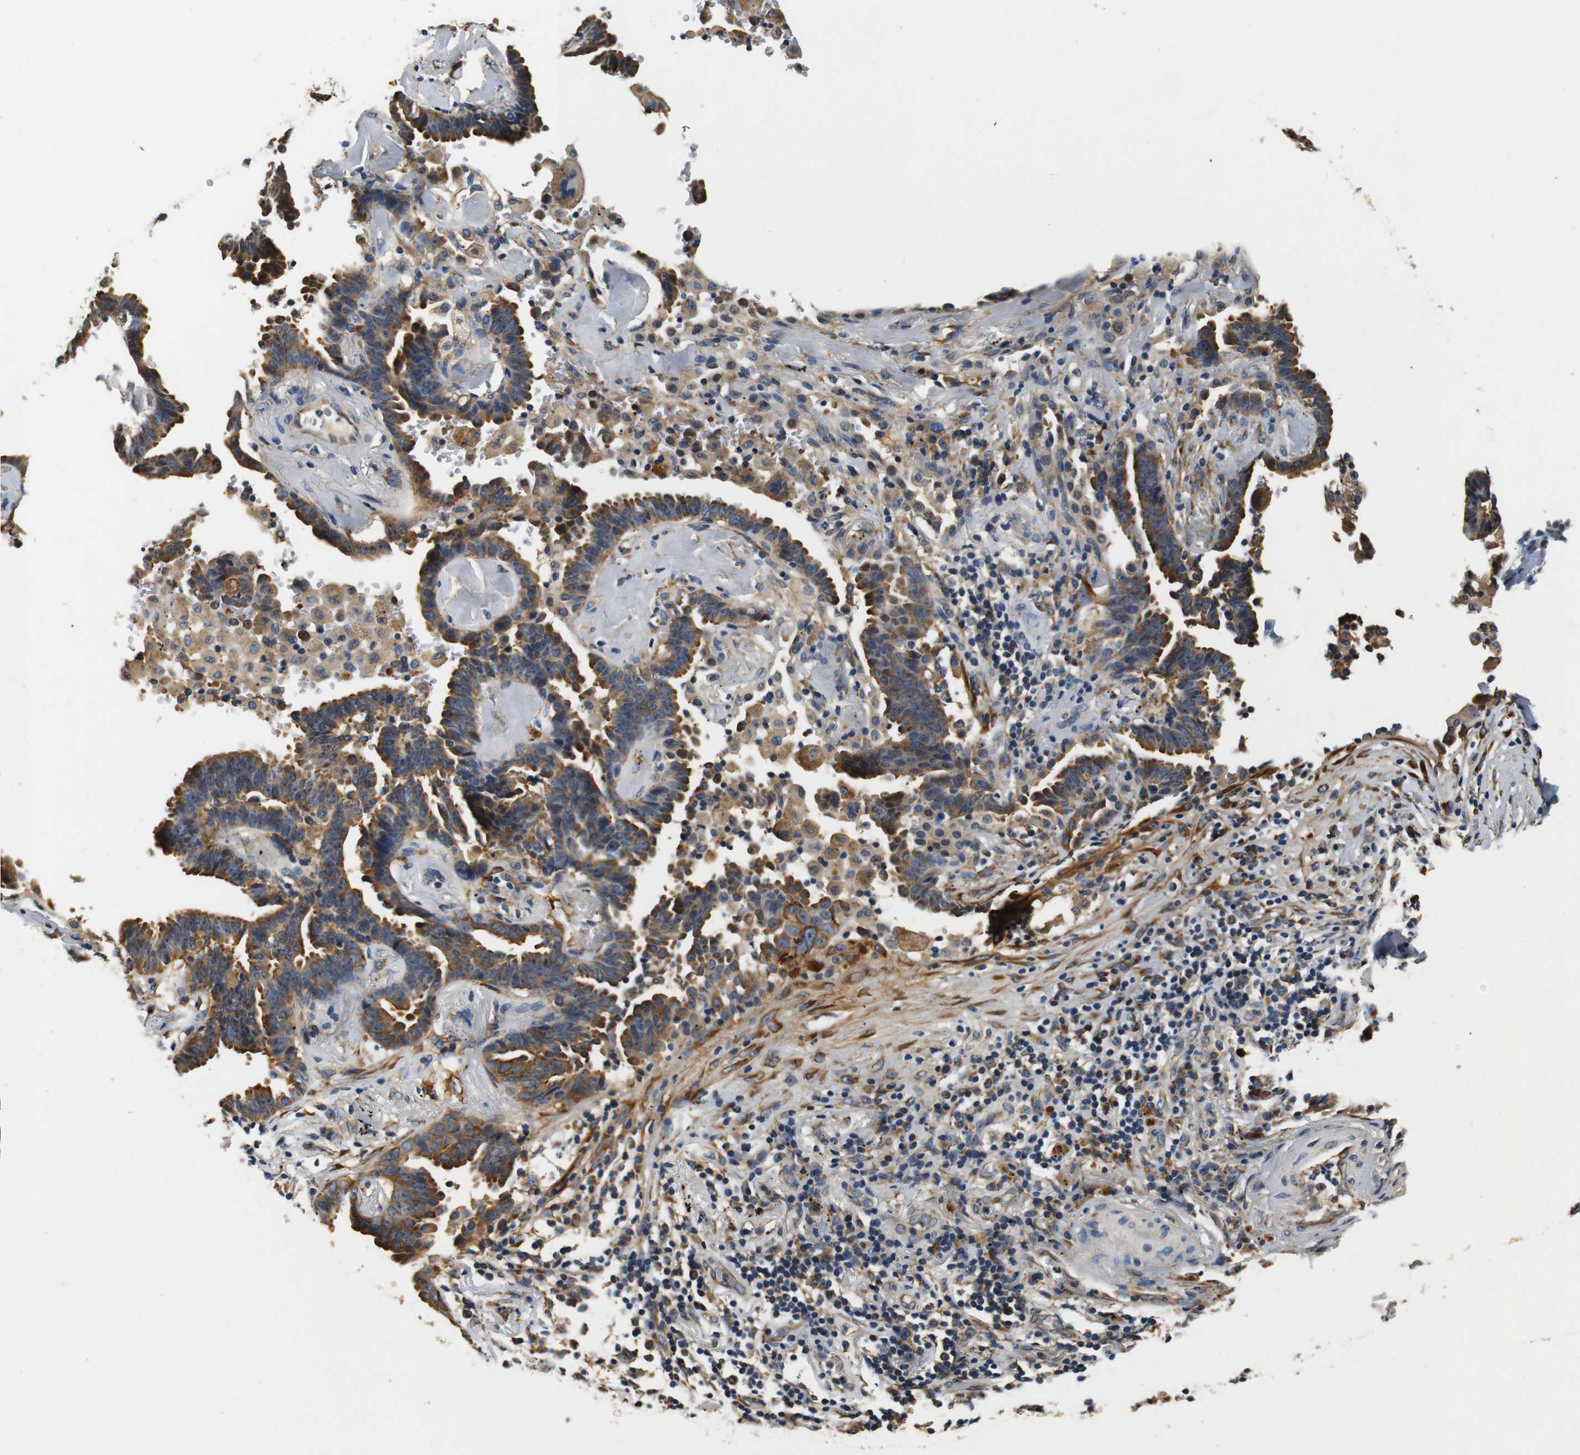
{"staining": {"intensity": "moderate", "quantity": ">75%", "location": "cytoplasmic/membranous"}, "tissue": "lung cancer", "cell_type": "Tumor cells", "image_type": "cancer", "snomed": [{"axis": "morphology", "description": "Adenocarcinoma, NOS"}, {"axis": "topography", "description": "Lung"}], "caption": "The immunohistochemical stain shows moderate cytoplasmic/membranous expression in tumor cells of adenocarcinoma (lung) tissue. (DAB IHC with brightfield microscopy, high magnification).", "gene": "COL1A1", "patient": {"sex": "female", "age": 64}}